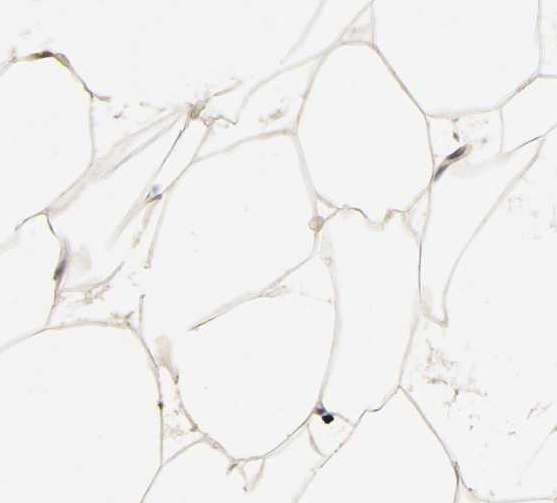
{"staining": {"intensity": "weak", "quantity": "25%-75%", "location": "cytoplasmic/membranous"}, "tissue": "adipose tissue", "cell_type": "Adipocytes", "image_type": "normal", "snomed": [{"axis": "morphology", "description": "Normal tissue, NOS"}, {"axis": "morphology", "description": "Duct carcinoma"}, {"axis": "topography", "description": "Breast"}, {"axis": "topography", "description": "Adipose tissue"}], "caption": "Immunohistochemical staining of normal adipose tissue exhibits 25%-75% levels of weak cytoplasmic/membranous protein staining in about 25%-75% of adipocytes.", "gene": "MAPKAPK5", "patient": {"sex": "female", "age": 37}}